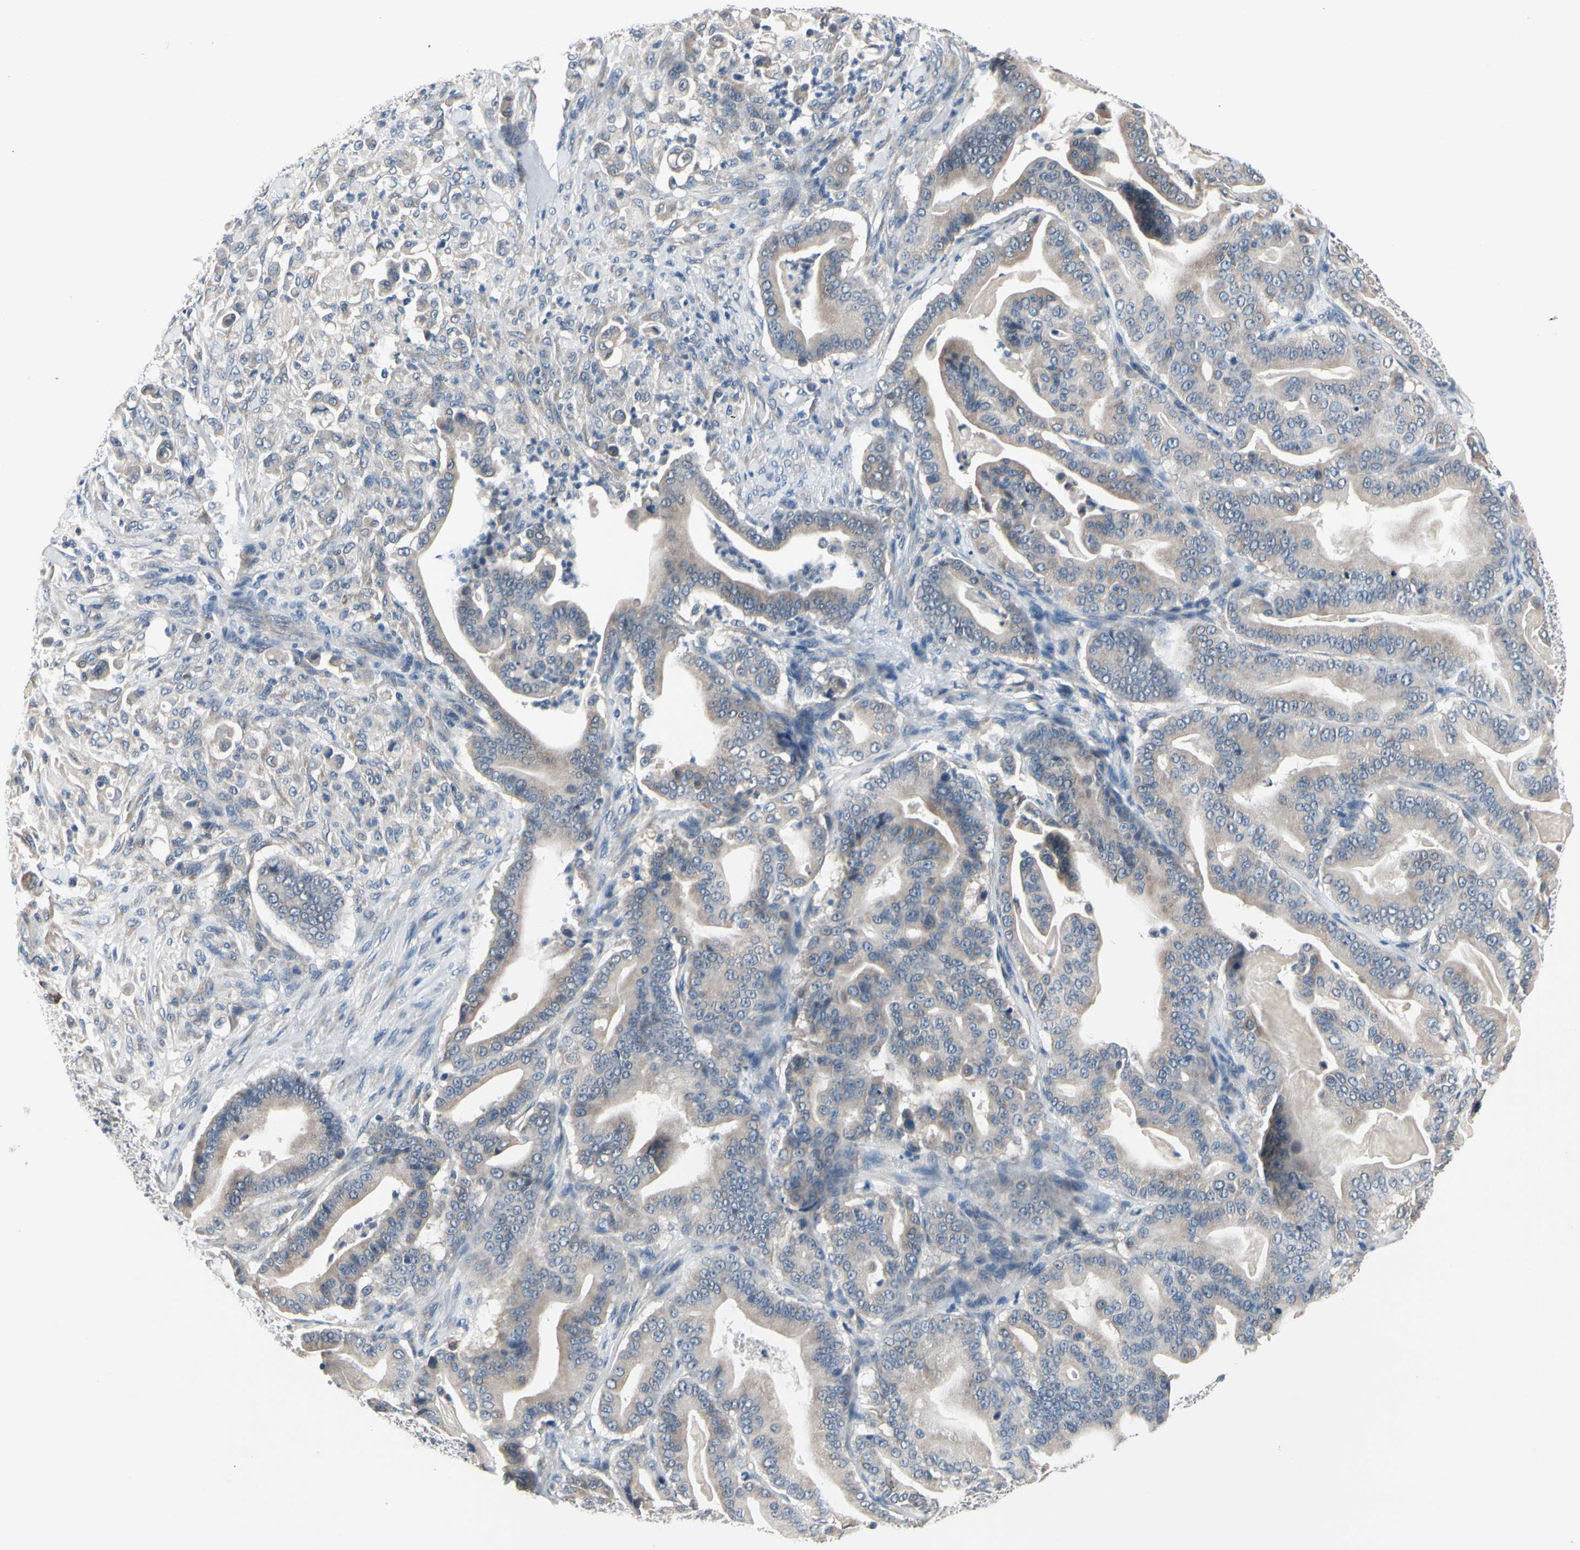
{"staining": {"intensity": "weak", "quantity": "25%-75%", "location": "cytoplasmic/membranous"}, "tissue": "pancreatic cancer", "cell_type": "Tumor cells", "image_type": "cancer", "snomed": [{"axis": "morphology", "description": "Adenocarcinoma, NOS"}, {"axis": "topography", "description": "Pancreas"}], "caption": "Human pancreatic cancer (adenocarcinoma) stained with a brown dye reveals weak cytoplasmic/membranous positive staining in about 25%-75% of tumor cells.", "gene": "SELENOK", "patient": {"sex": "male", "age": 63}}